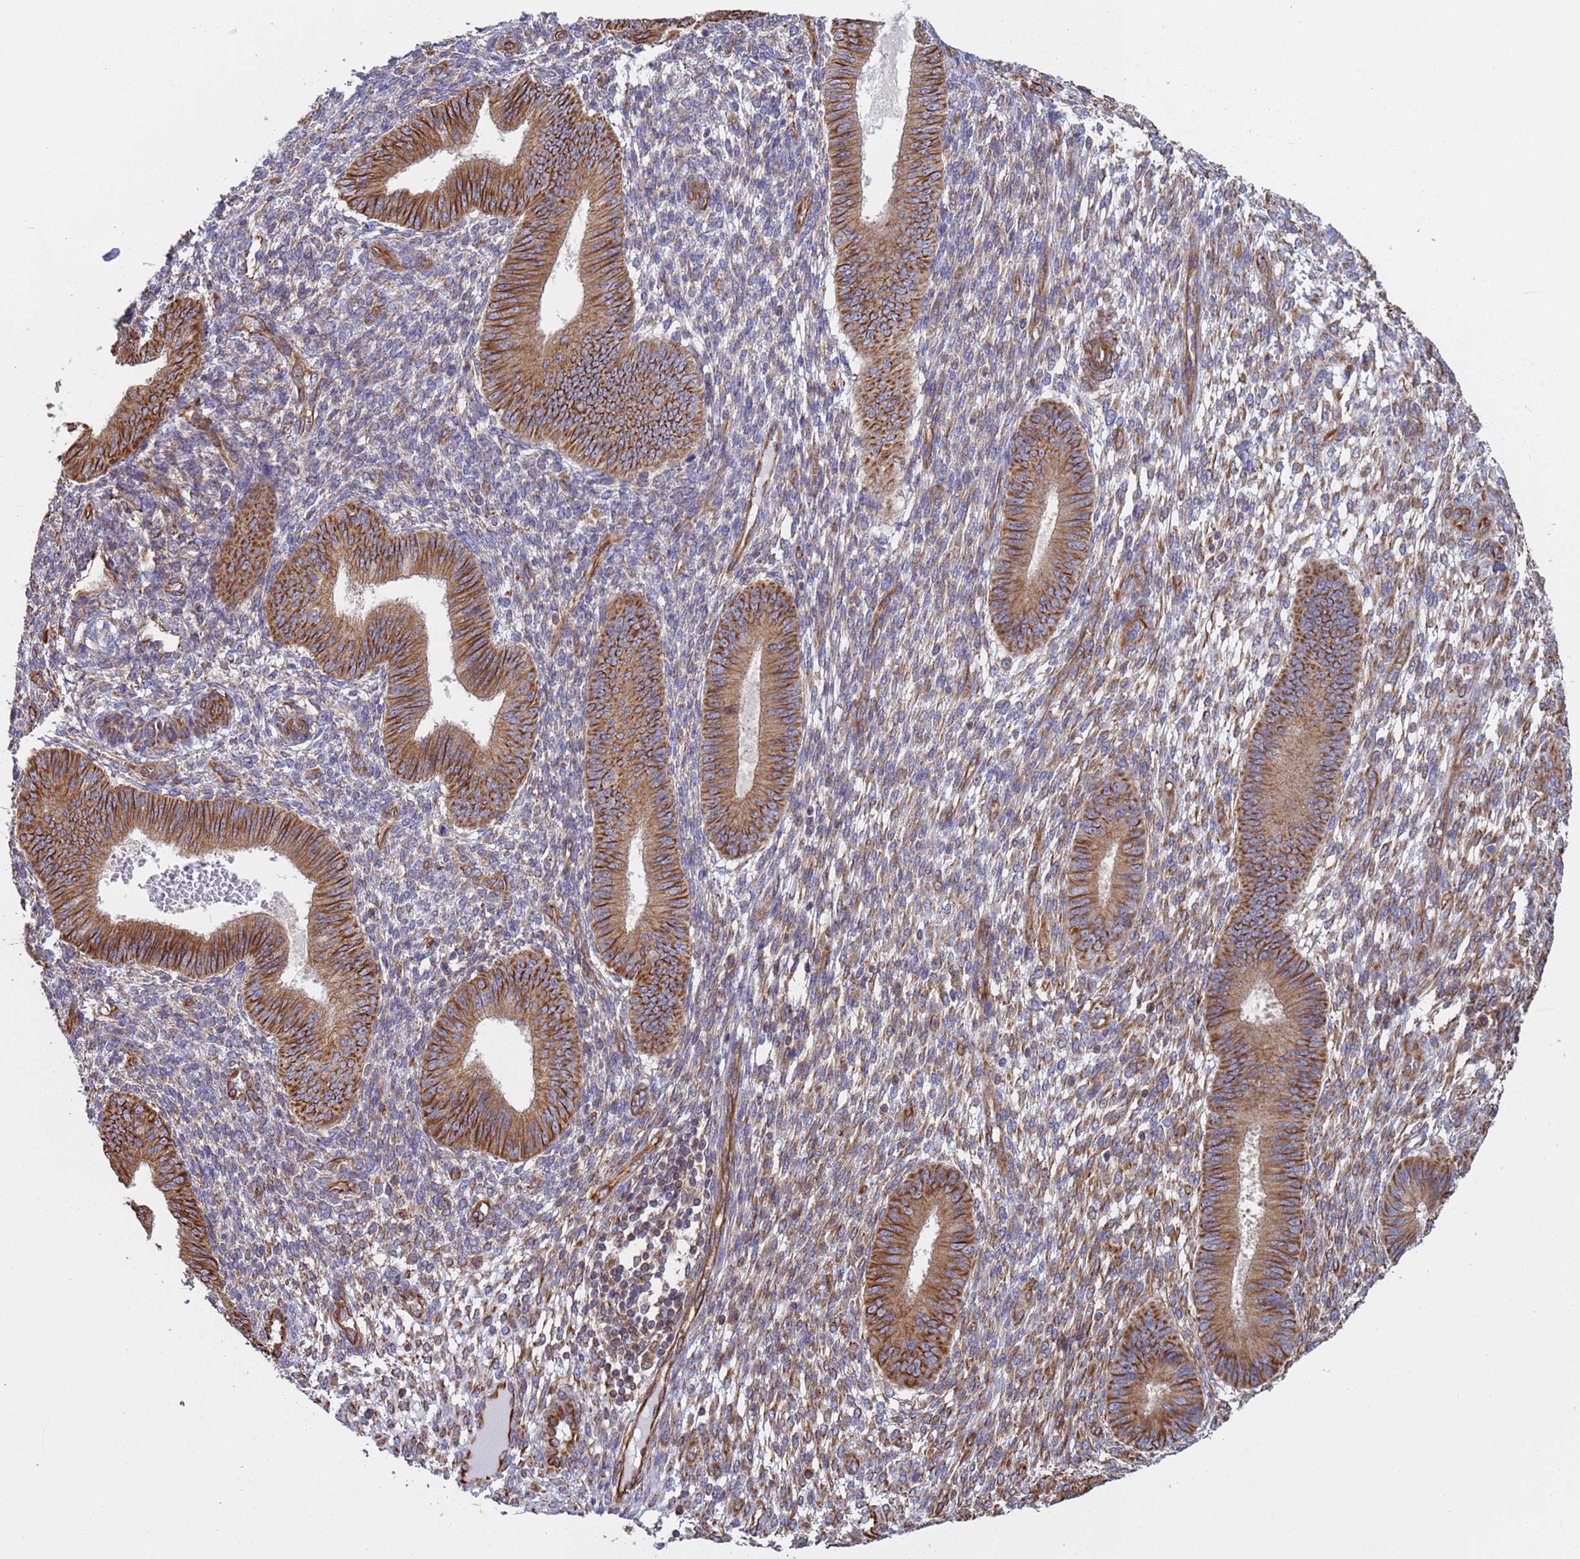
{"staining": {"intensity": "moderate", "quantity": "25%-75%", "location": "cytoplasmic/membranous"}, "tissue": "endometrium", "cell_type": "Cells in endometrial stroma", "image_type": "normal", "snomed": [{"axis": "morphology", "description": "Normal tissue, NOS"}, {"axis": "topography", "description": "Endometrium"}], "caption": "Immunohistochemical staining of normal endometrium demonstrates moderate cytoplasmic/membranous protein positivity in about 25%-75% of cells in endometrial stroma. (DAB IHC with brightfield microscopy, high magnification).", "gene": "NUDT12", "patient": {"sex": "female", "age": 49}}